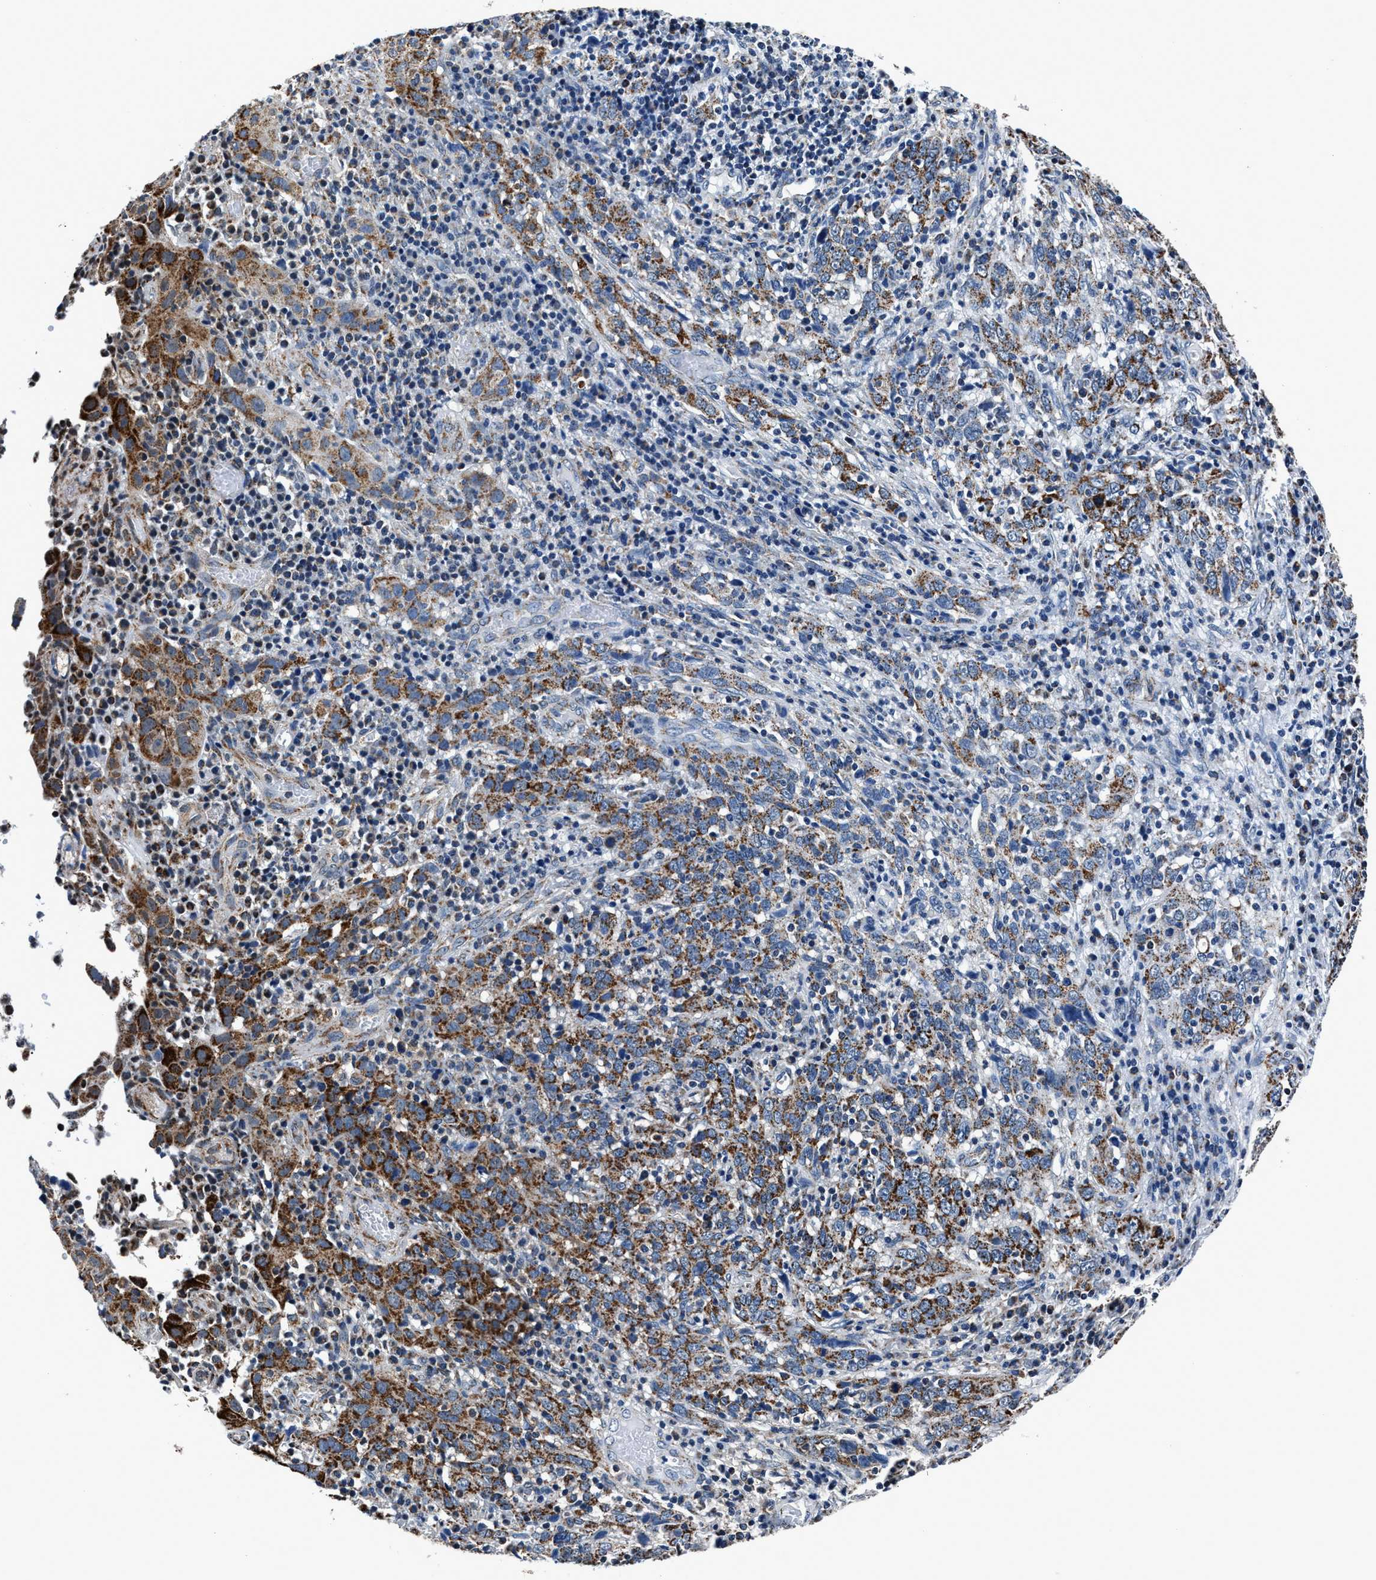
{"staining": {"intensity": "moderate", "quantity": ">75%", "location": "cytoplasmic/membranous"}, "tissue": "cervical cancer", "cell_type": "Tumor cells", "image_type": "cancer", "snomed": [{"axis": "morphology", "description": "Squamous cell carcinoma, NOS"}, {"axis": "topography", "description": "Cervix"}], "caption": "This is a photomicrograph of immunohistochemistry staining of cervical cancer (squamous cell carcinoma), which shows moderate positivity in the cytoplasmic/membranous of tumor cells.", "gene": "HIBADH", "patient": {"sex": "female", "age": 46}}